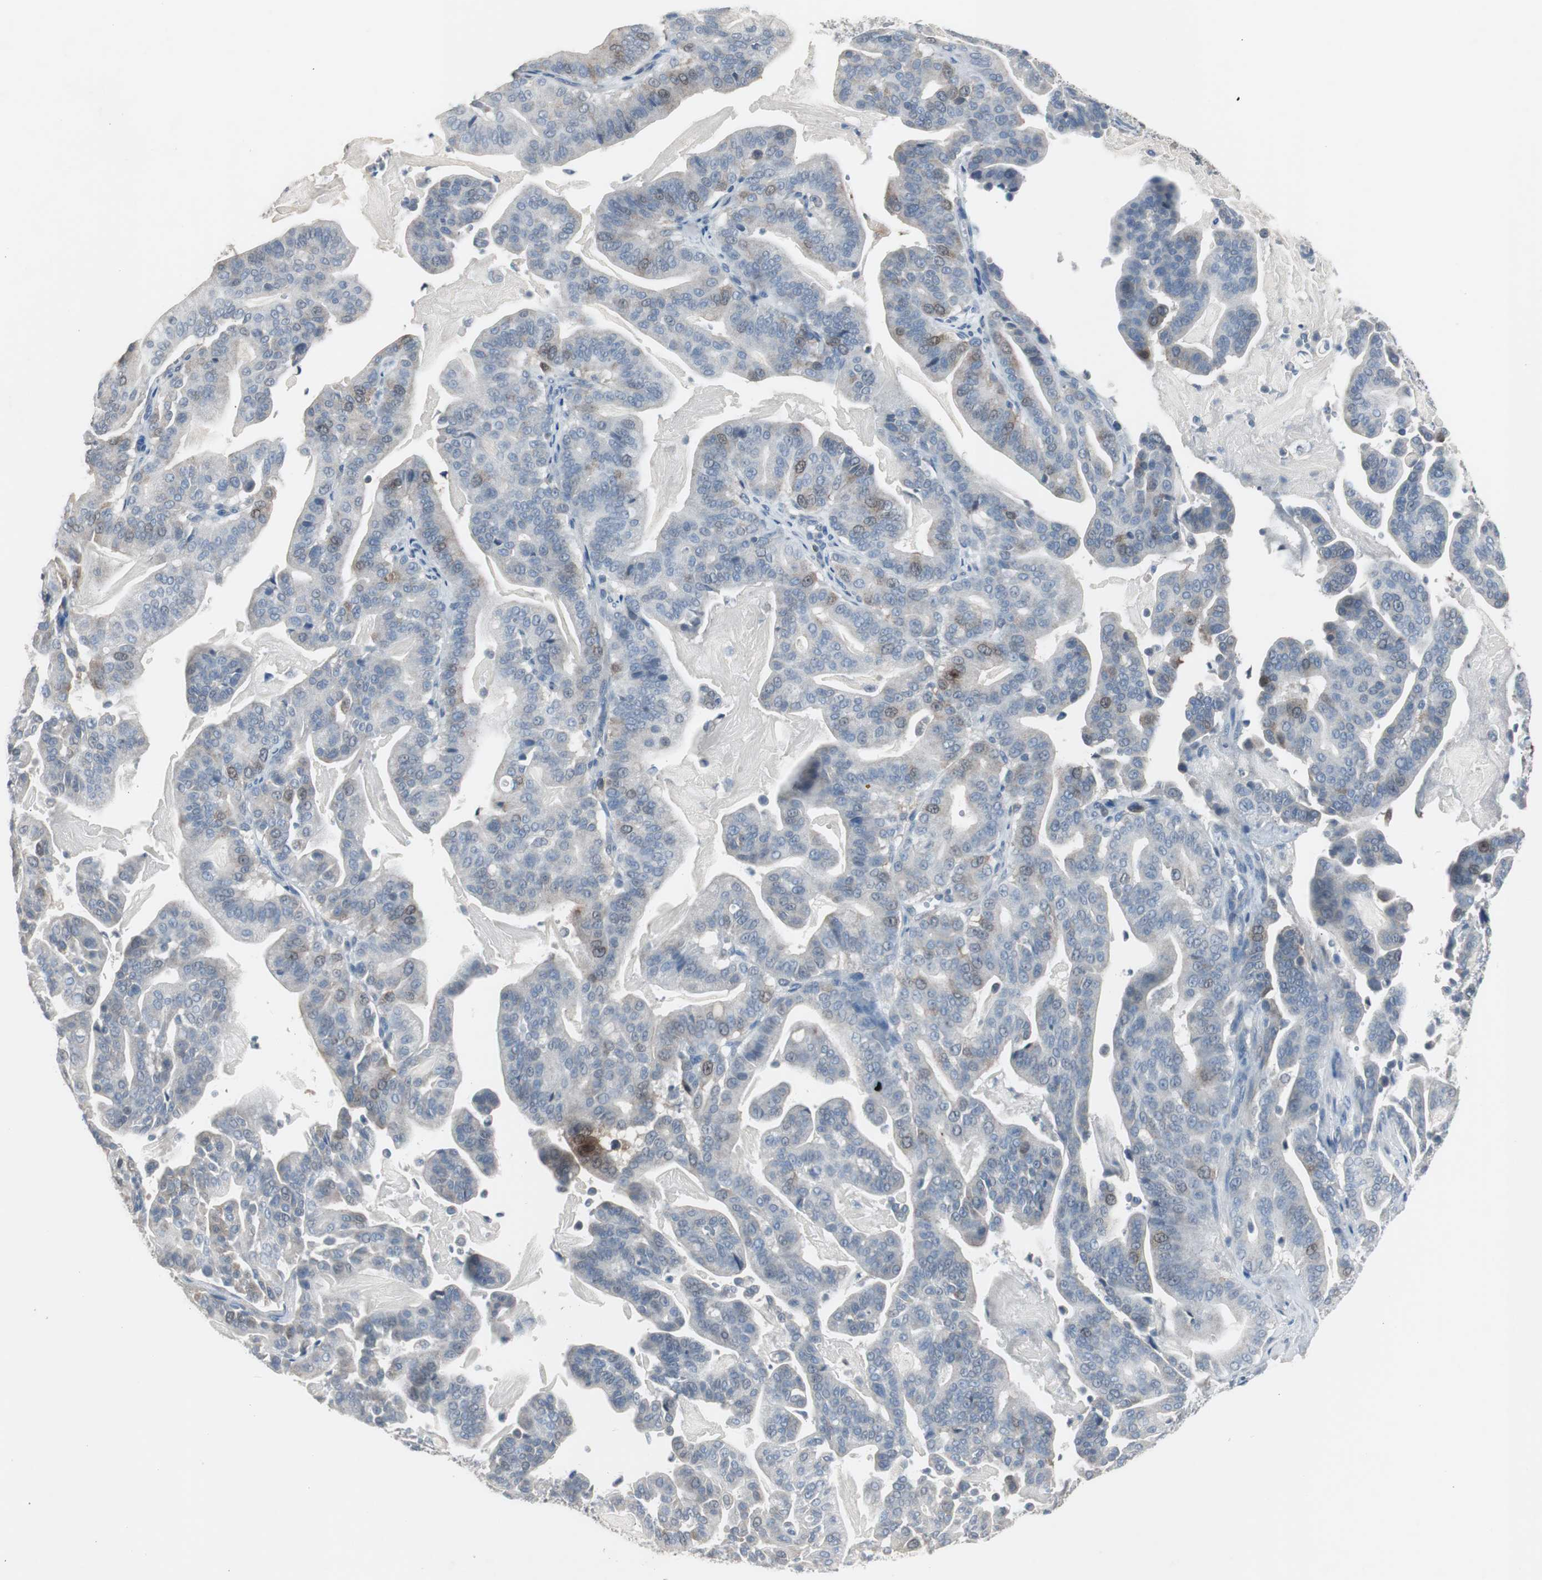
{"staining": {"intensity": "weak", "quantity": "<25%", "location": "cytoplasmic/membranous"}, "tissue": "pancreatic cancer", "cell_type": "Tumor cells", "image_type": "cancer", "snomed": [{"axis": "morphology", "description": "Adenocarcinoma, NOS"}, {"axis": "topography", "description": "Pancreas"}], "caption": "The immunohistochemistry (IHC) image has no significant staining in tumor cells of adenocarcinoma (pancreatic) tissue.", "gene": "TK1", "patient": {"sex": "male", "age": 63}}